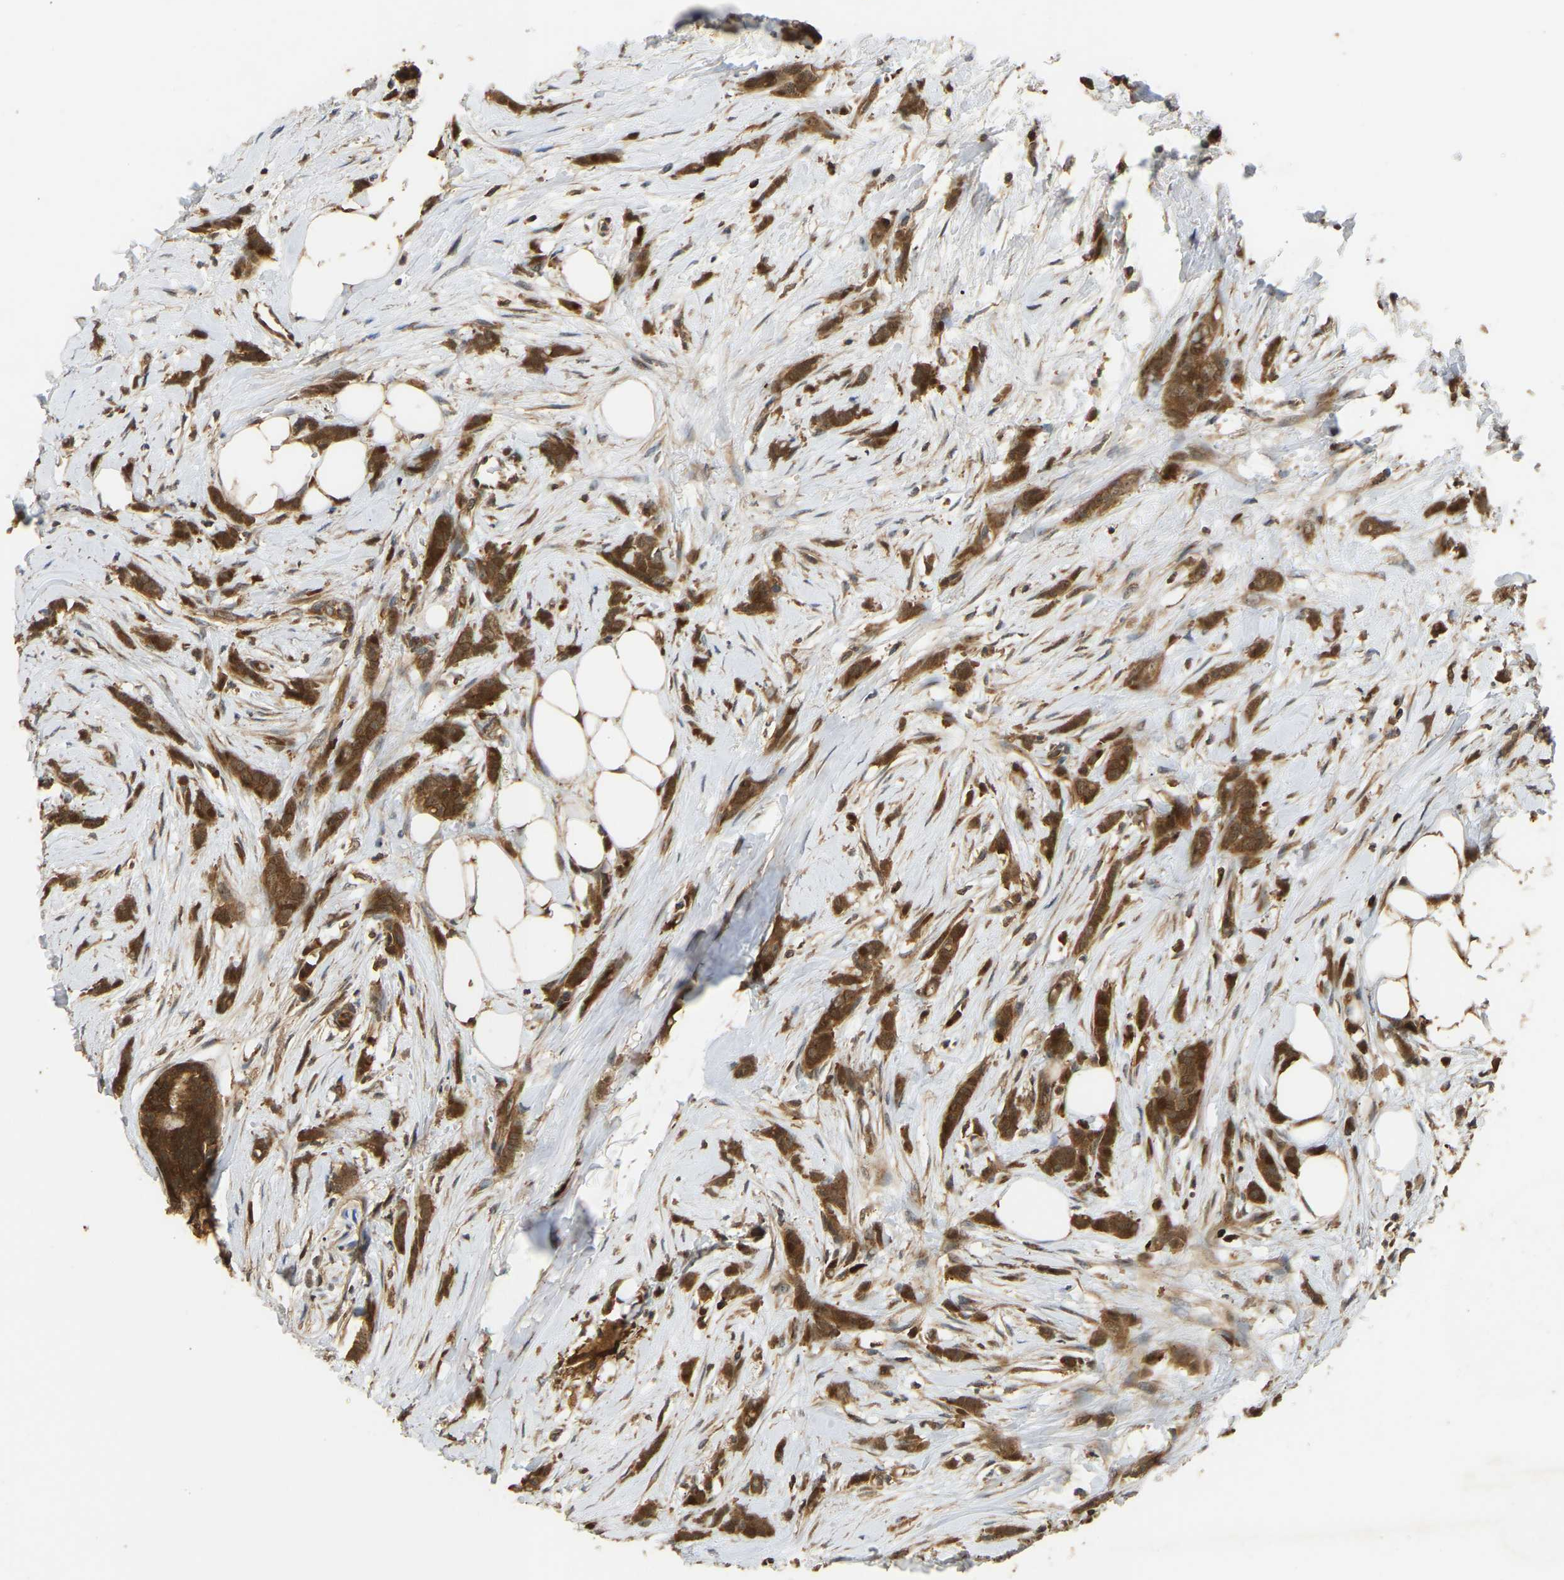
{"staining": {"intensity": "strong", "quantity": ">75%", "location": "cytoplasmic/membranous"}, "tissue": "breast cancer", "cell_type": "Tumor cells", "image_type": "cancer", "snomed": [{"axis": "morphology", "description": "Lobular carcinoma, in situ"}, {"axis": "morphology", "description": "Lobular carcinoma"}, {"axis": "topography", "description": "Breast"}], "caption": "Approximately >75% of tumor cells in human breast cancer reveal strong cytoplasmic/membranous protein expression as visualized by brown immunohistochemical staining.", "gene": "GOPC", "patient": {"sex": "female", "age": 41}}